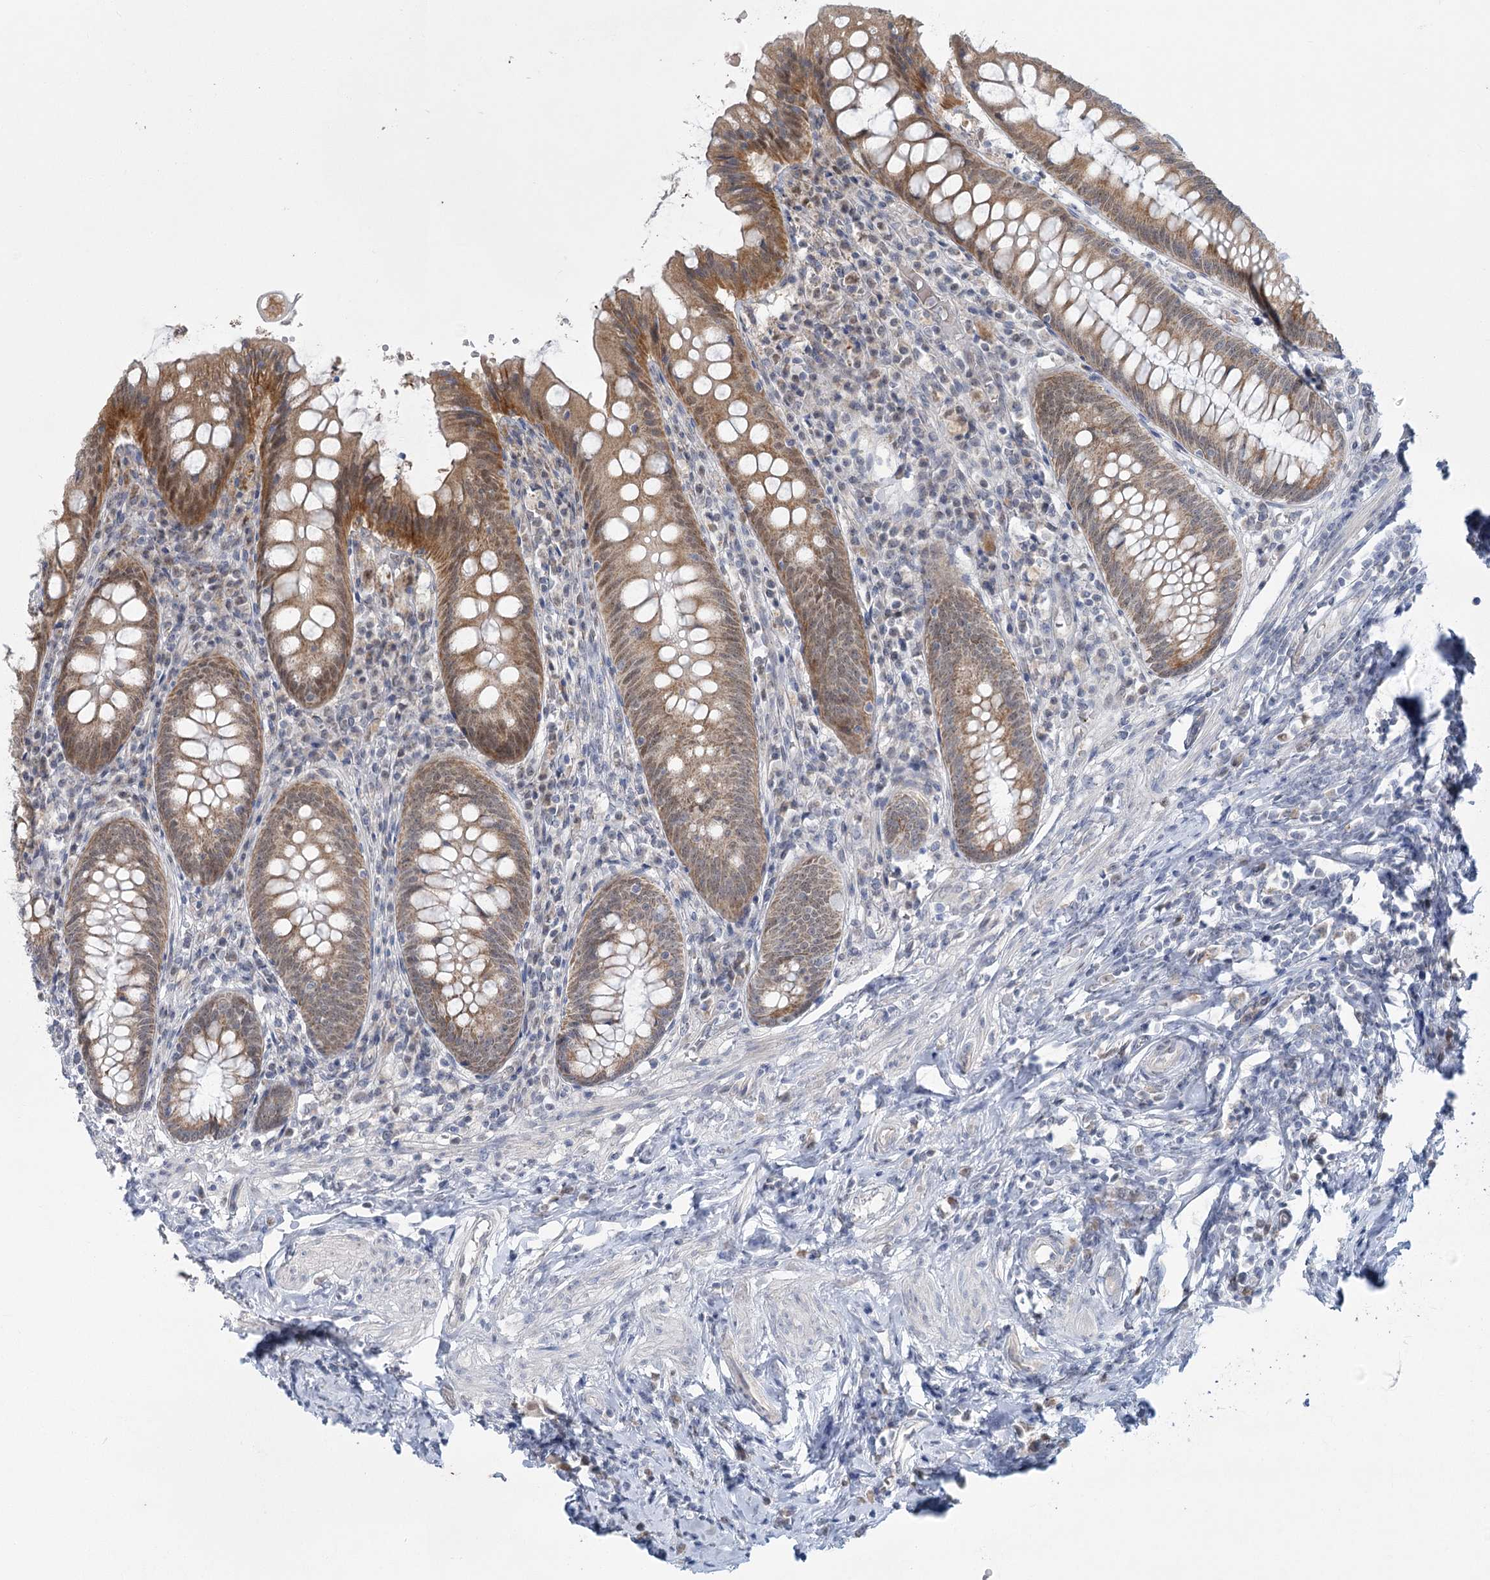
{"staining": {"intensity": "moderate", "quantity": ">75%", "location": "cytoplasmic/membranous,nuclear"}, "tissue": "appendix", "cell_type": "Glandular cells", "image_type": "normal", "snomed": [{"axis": "morphology", "description": "Normal tissue, NOS"}, {"axis": "topography", "description": "Appendix"}], "caption": "IHC histopathology image of unremarkable appendix stained for a protein (brown), which reveals medium levels of moderate cytoplasmic/membranous,nuclear positivity in about >75% of glandular cells.", "gene": "MTG1", "patient": {"sex": "female", "age": 54}}